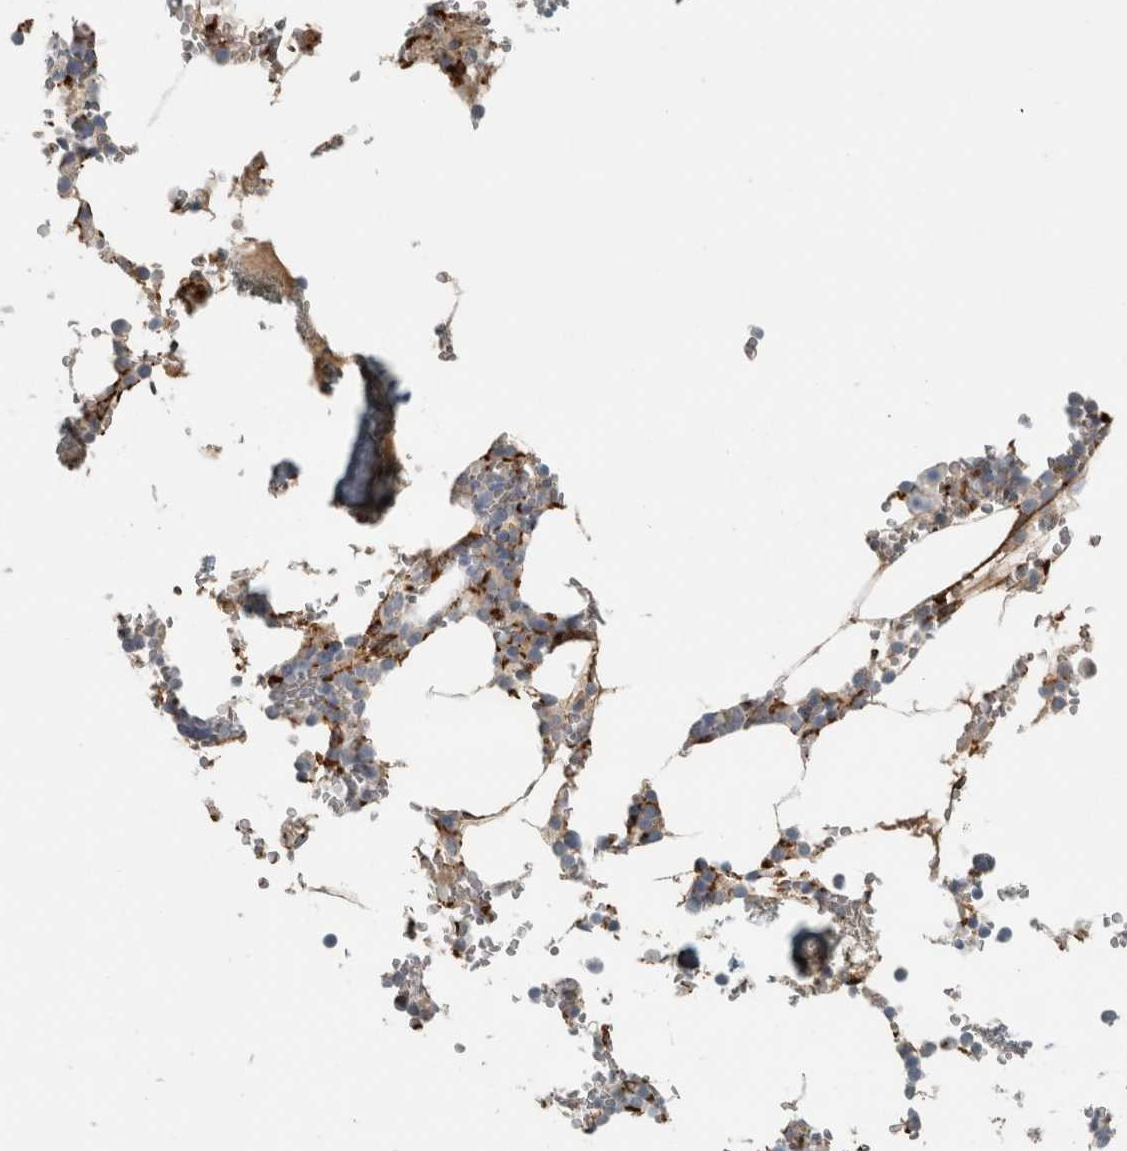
{"staining": {"intensity": "negative", "quantity": "none", "location": "none"}, "tissue": "bone marrow", "cell_type": "Hematopoietic cells", "image_type": "normal", "snomed": [{"axis": "morphology", "description": "Normal tissue, NOS"}, {"axis": "topography", "description": "Bone marrow"}], "caption": "The IHC photomicrograph has no significant staining in hematopoietic cells of bone marrow. The staining was performed using DAB (3,3'-diaminobenzidine) to visualize the protein expression in brown, while the nuclei were stained in blue with hematoxylin (Magnification: 20x).", "gene": "CHL1", "patient": {"sex": "male", "age": 70}}